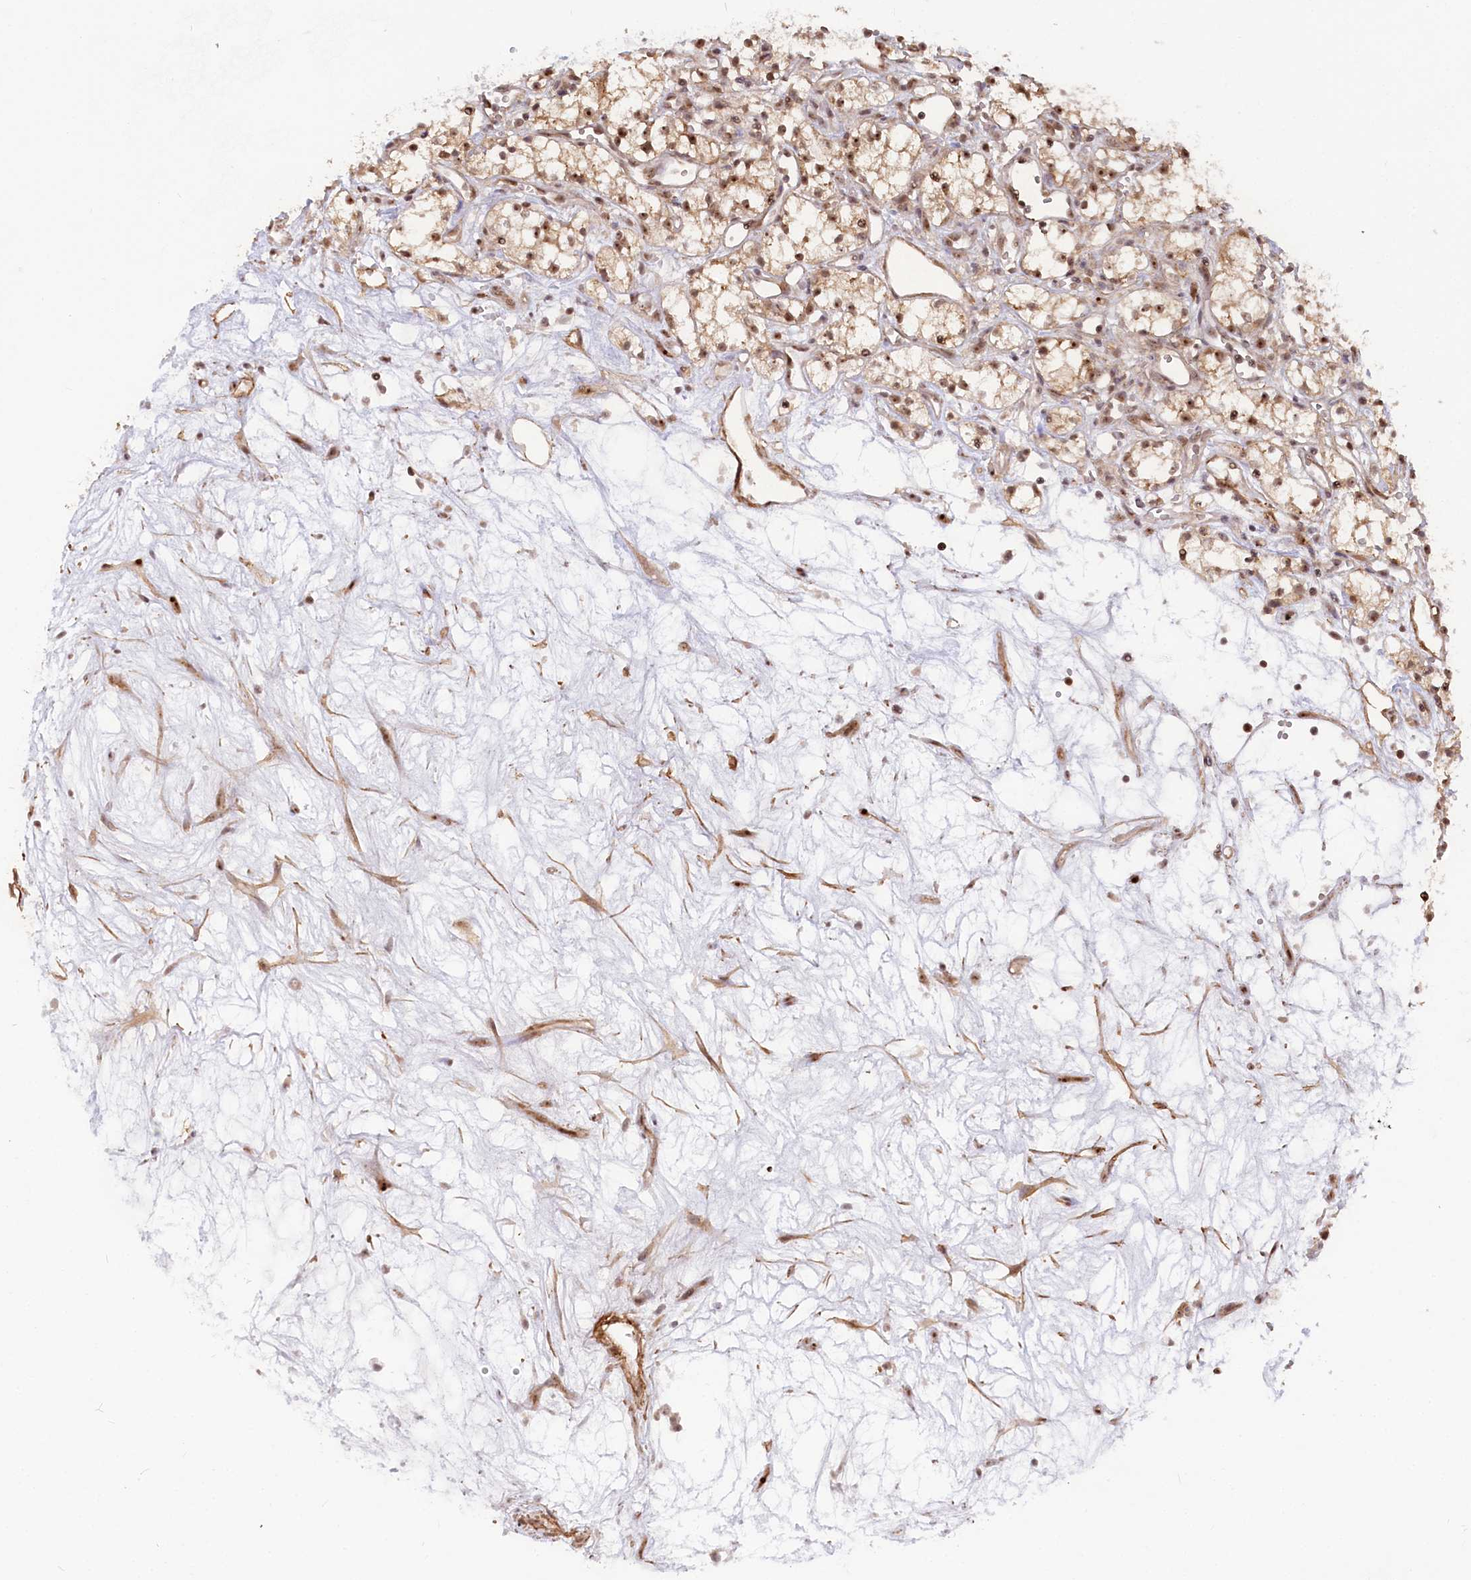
{"staining": {"intensity": "moderate", "quantity": ">75%", "location": "cytoplasmic/membranous,nuclear"}, "tissue": "renal cancer", "cell_type": "Tumor cells", "image_type": "cancer", "snomed": [{"axis": "morphology", "description": "Adenocarcinoma, NOS"}, {"axis": "topography", "description": "Kidney"}], "caption": "A brown stain highlights moderate cytoplasmic/membranous and nuclear expression of a protein in renal cancer tumor cells.", "gene": "GNL3L", "patient": {"sex": "male", "age": 59}}